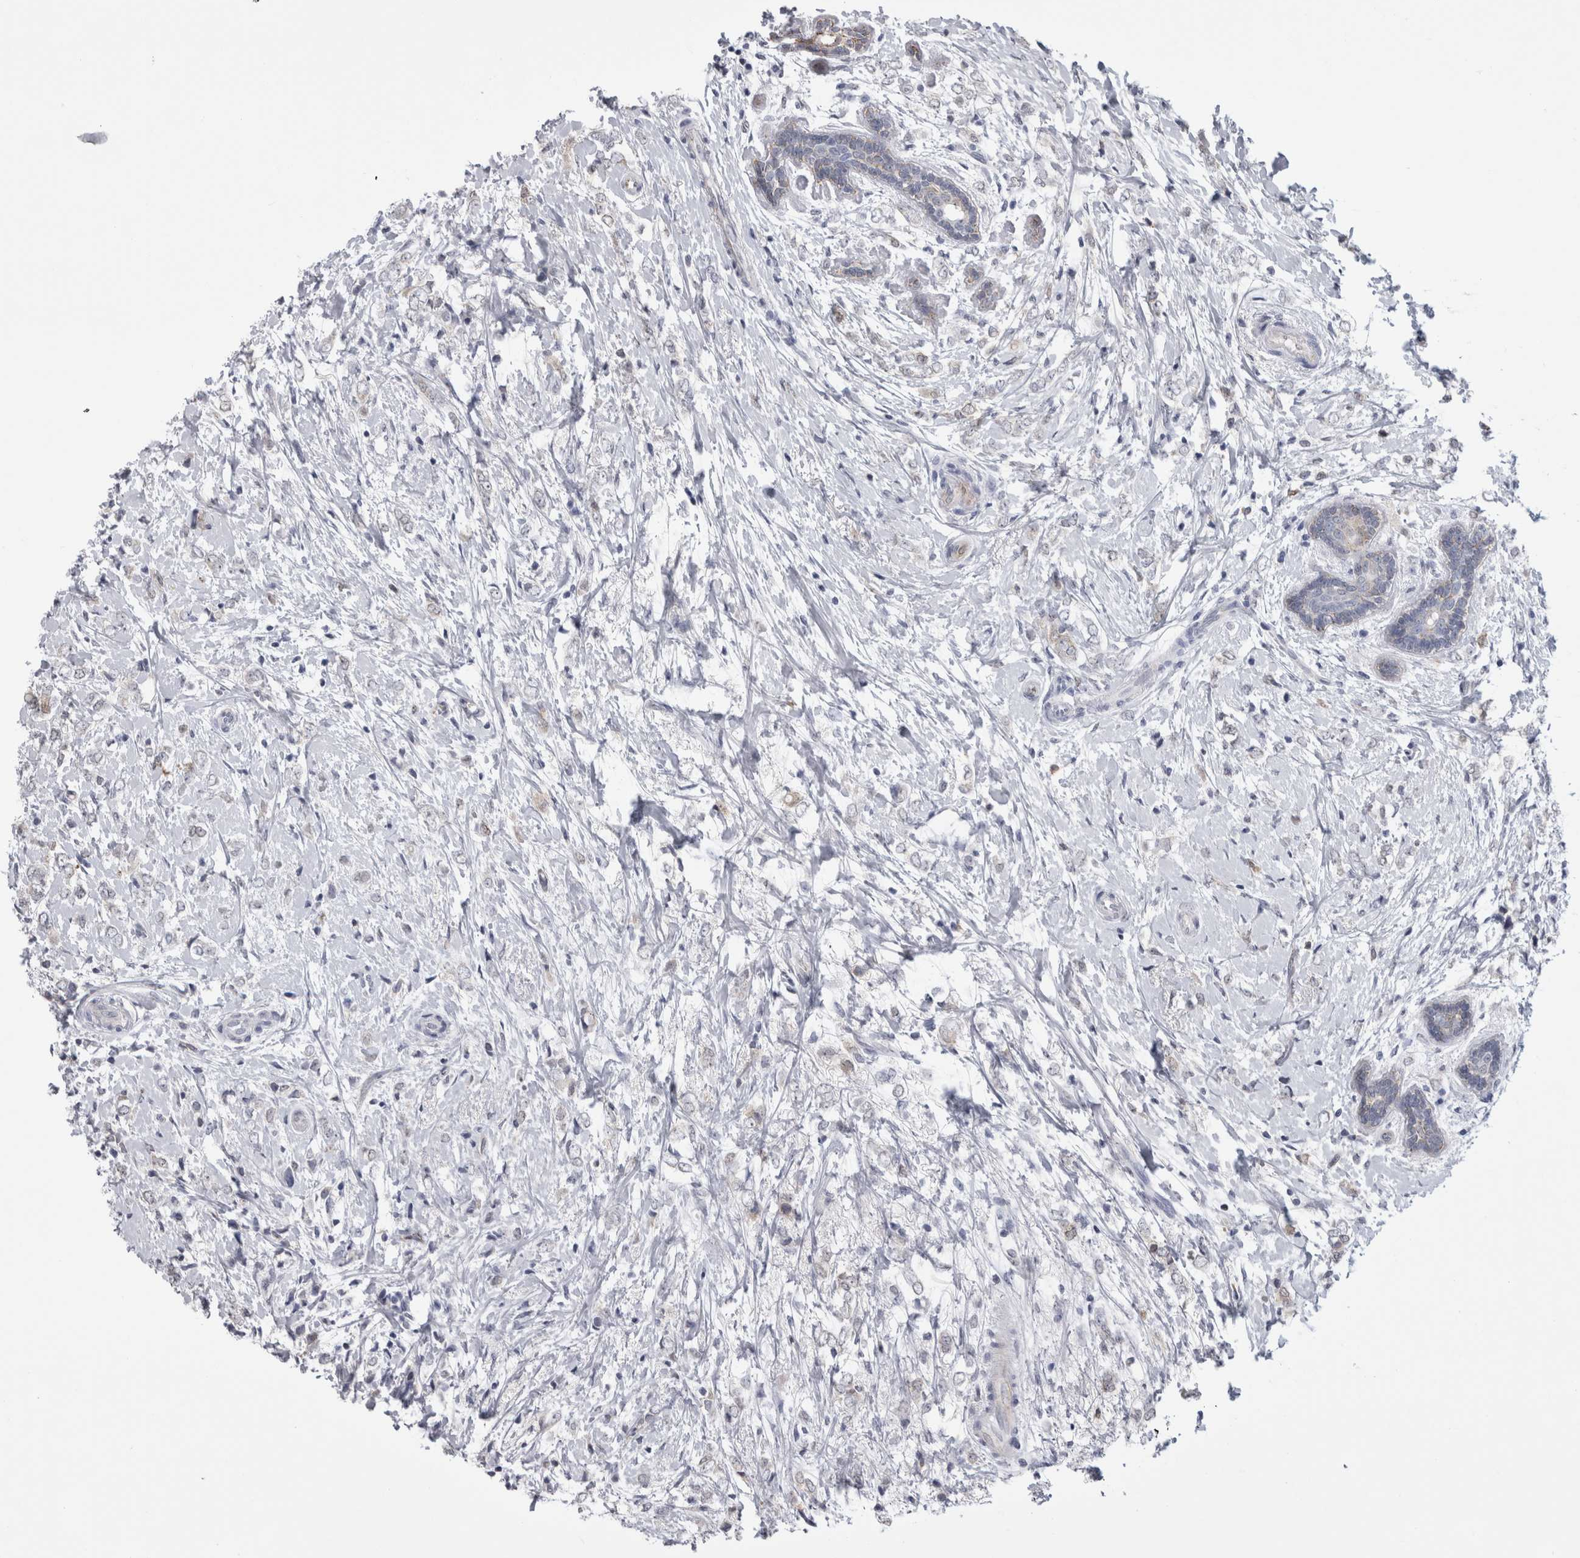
{"staining": {"intensity": "negative", "quantity": "none", "location": "none"}, "tissue": "breast cancer", "cell_type": "Tumor cells", "image_type": "cancer", "snomed": [{"axis": "morphology", "description": "Normal tissue, NOS"}, {"axis": "morphology", "description": "Lobular carcinoma"}, {"axis": "topography", "description": "Breast"}], "caption": "DAB immunohistochemical staining of human lobular carcinoma (breast) reveals no significant expression in tumor cells.", "gene": "ACOT7", "patient": {"sex": "female", "age": 47}}